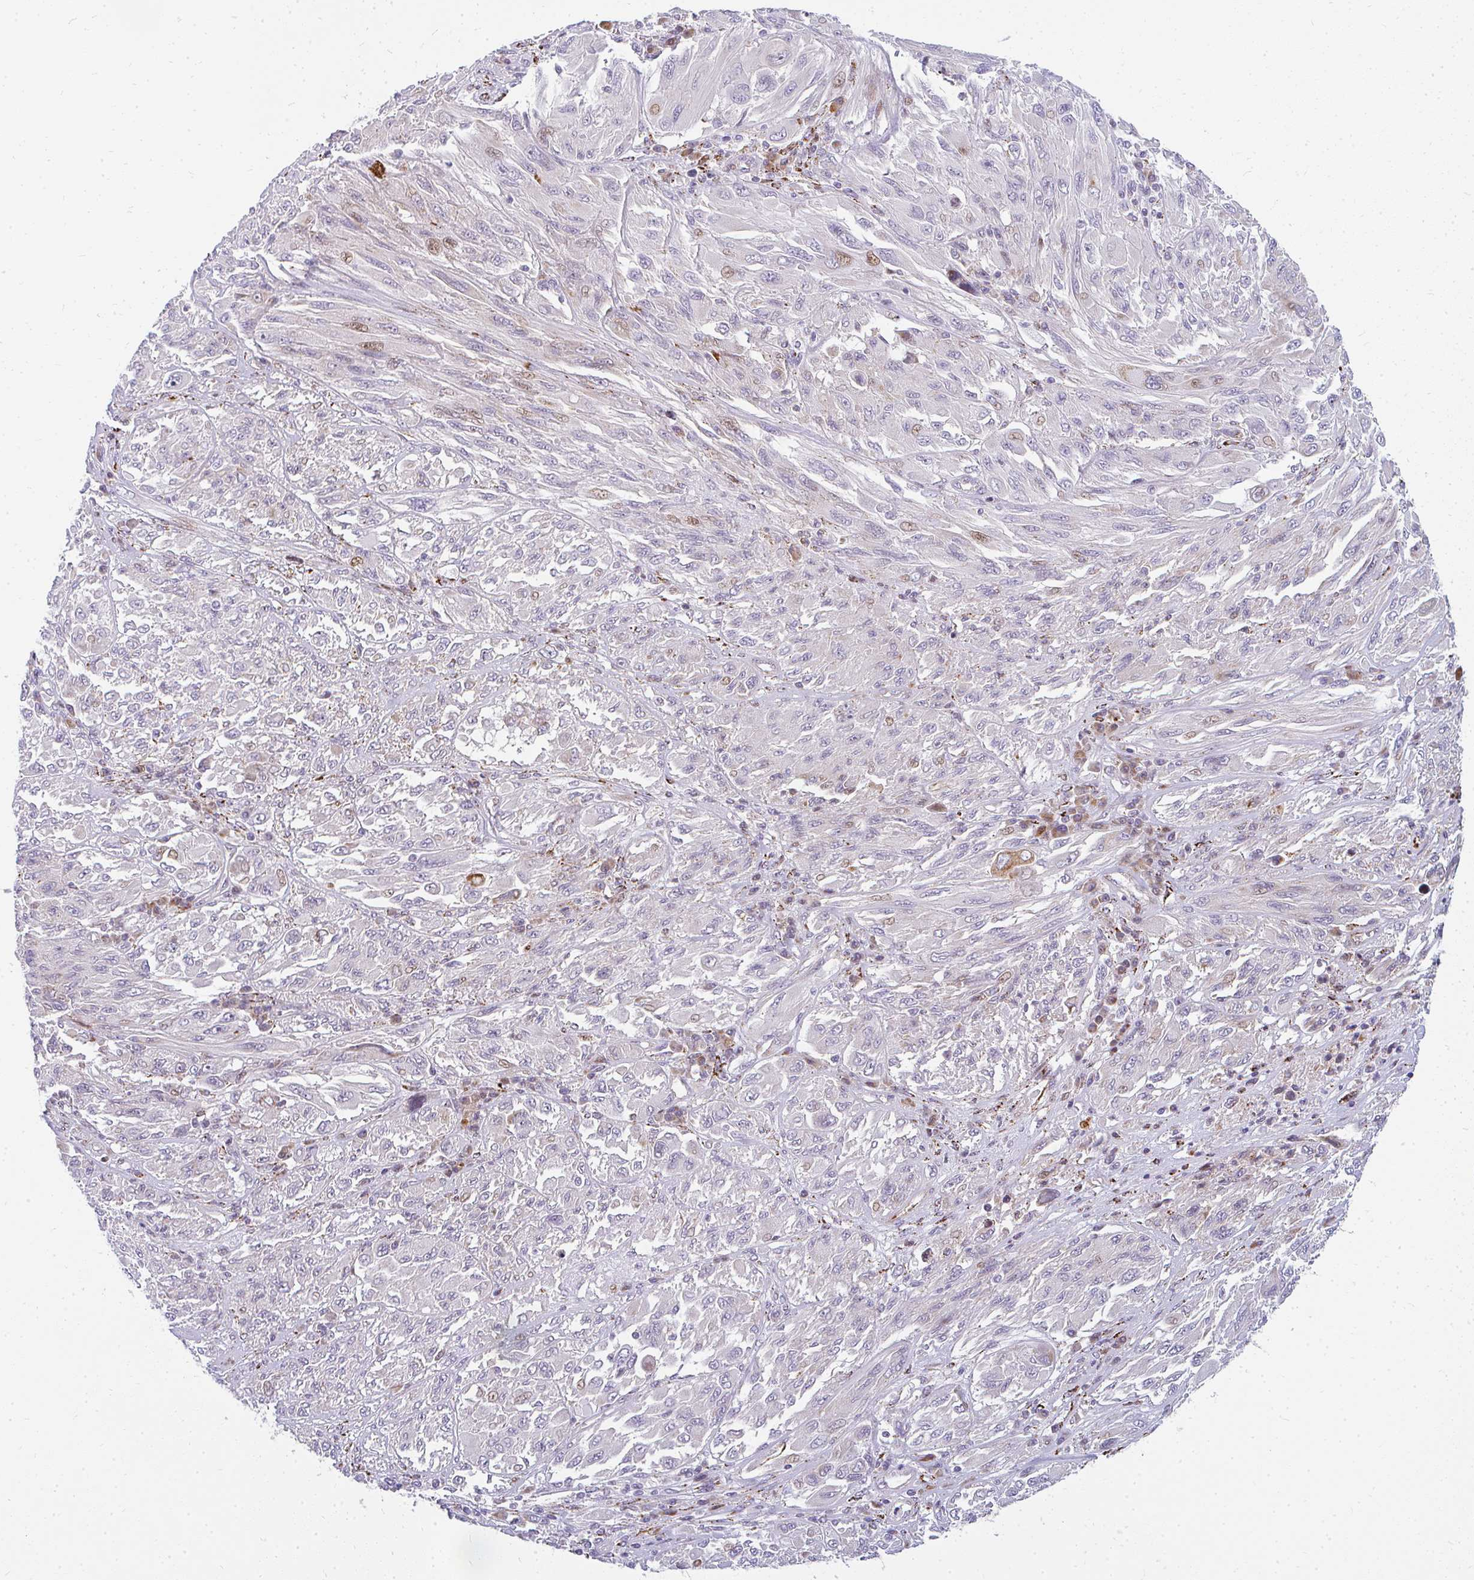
{"staining": {"intensity": "moderate", "quantity": "<25%", "location": "nuclear"}, "tissue": "melanoma", "cell_type": "Tumor cells", "image_type": "cancer", "snomed": [{"axis": "morphology", "description": "Malignant melanoma, NOS"}, {"axis": "topography", "description": "Skin"}], "caption": "Immunohistochemical staining of human malignant melanoma exhibits low levels of moderate nuclear positivity in approximately <25% of tumor cells.", "gene": "PLA2G5", "patient": {"sex": "female", "age": 91}}